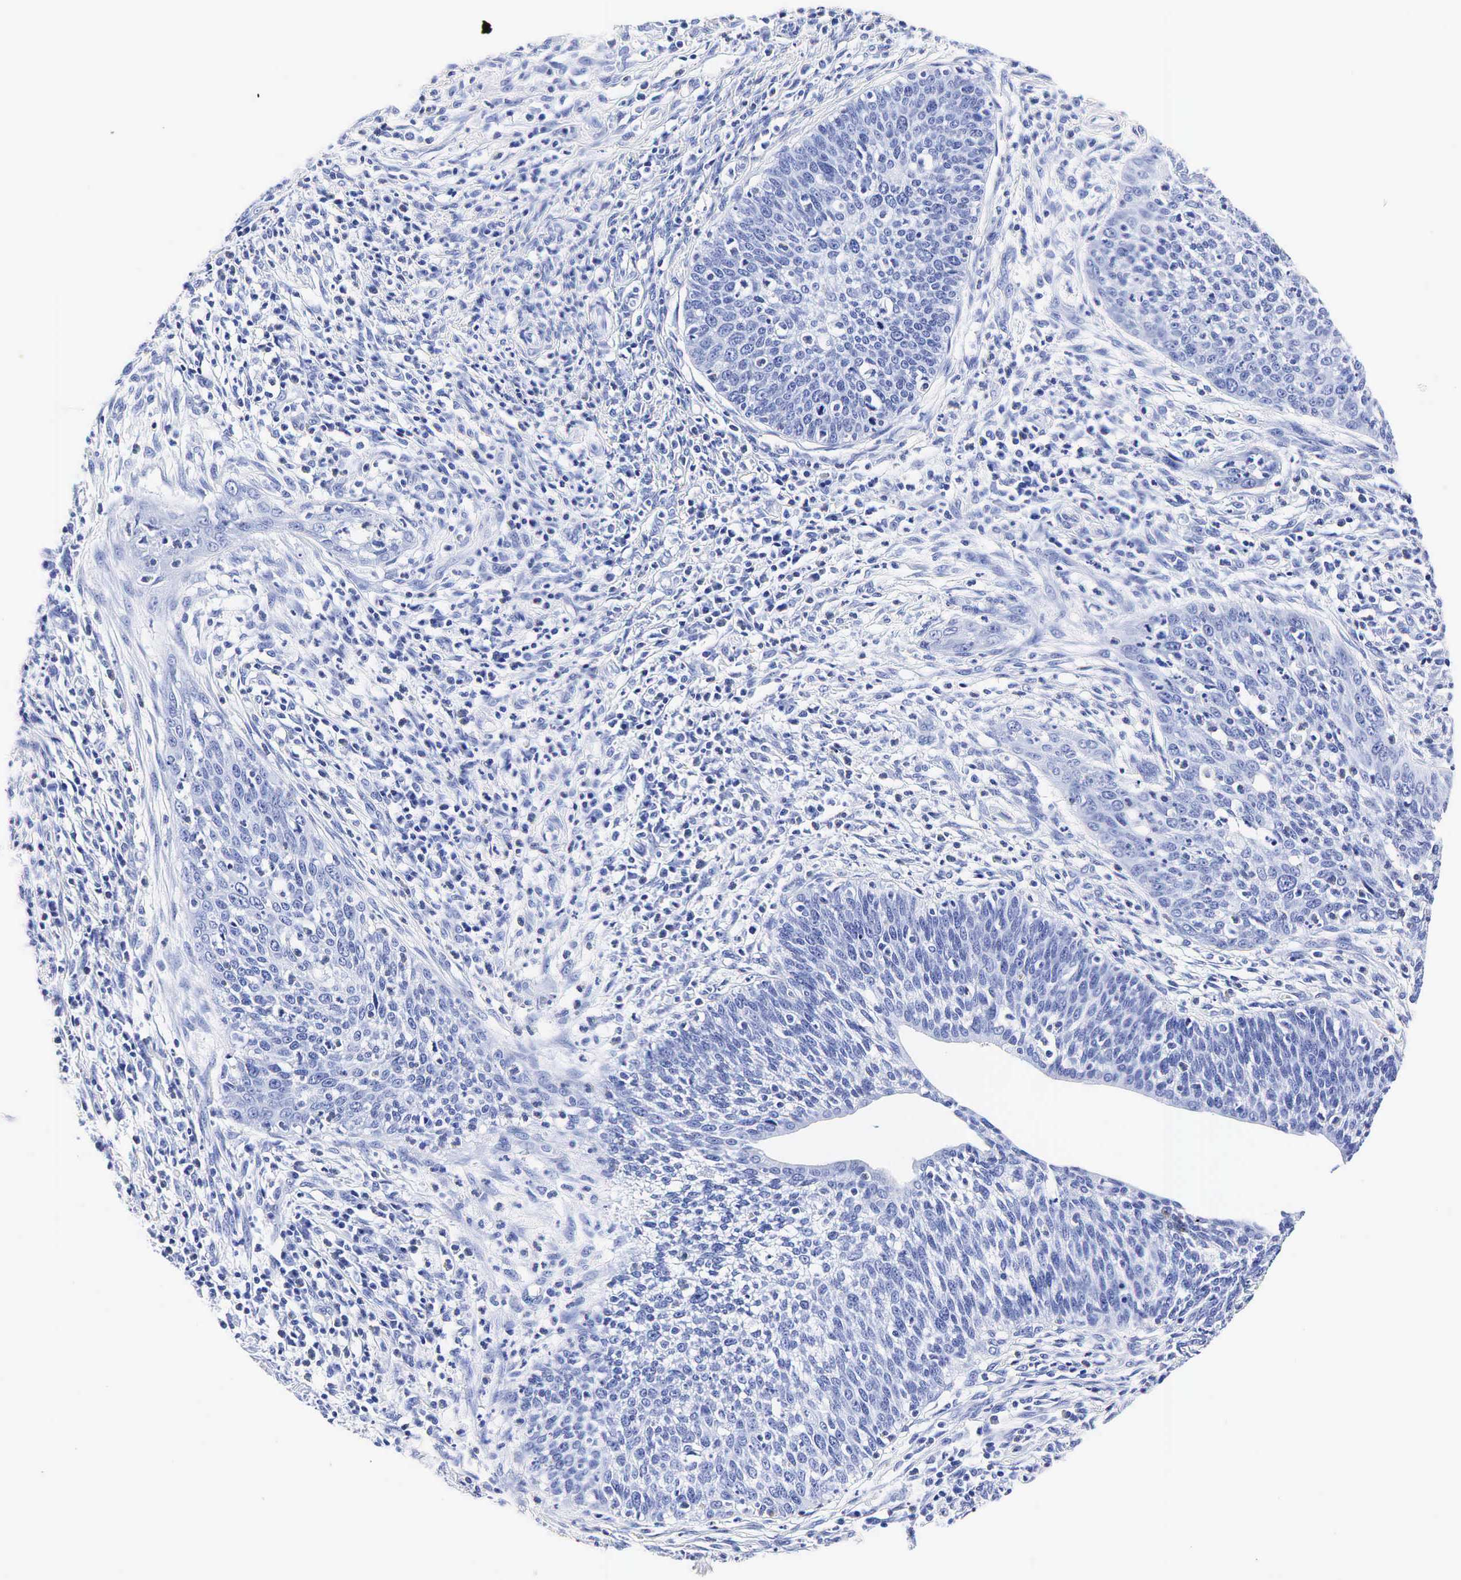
{"staining": {"intensity": "negative", "quantity": "none", "location": "none"}, "tissue": "cervical cancer", "cell_type": "Tumor cells", "image_type": "cancer", "snomed": [{"axis": "morphology", "description": "Squamous cell carcinoma, NOS"}, {"axis": "topography", "description": "Cervix"}], "caption": "Tumor cells are negative for brown protein staining in cervical squamous cell carcinoma.", "gene": "KLK3", "patient": {"sex": "female", "age": 41}}